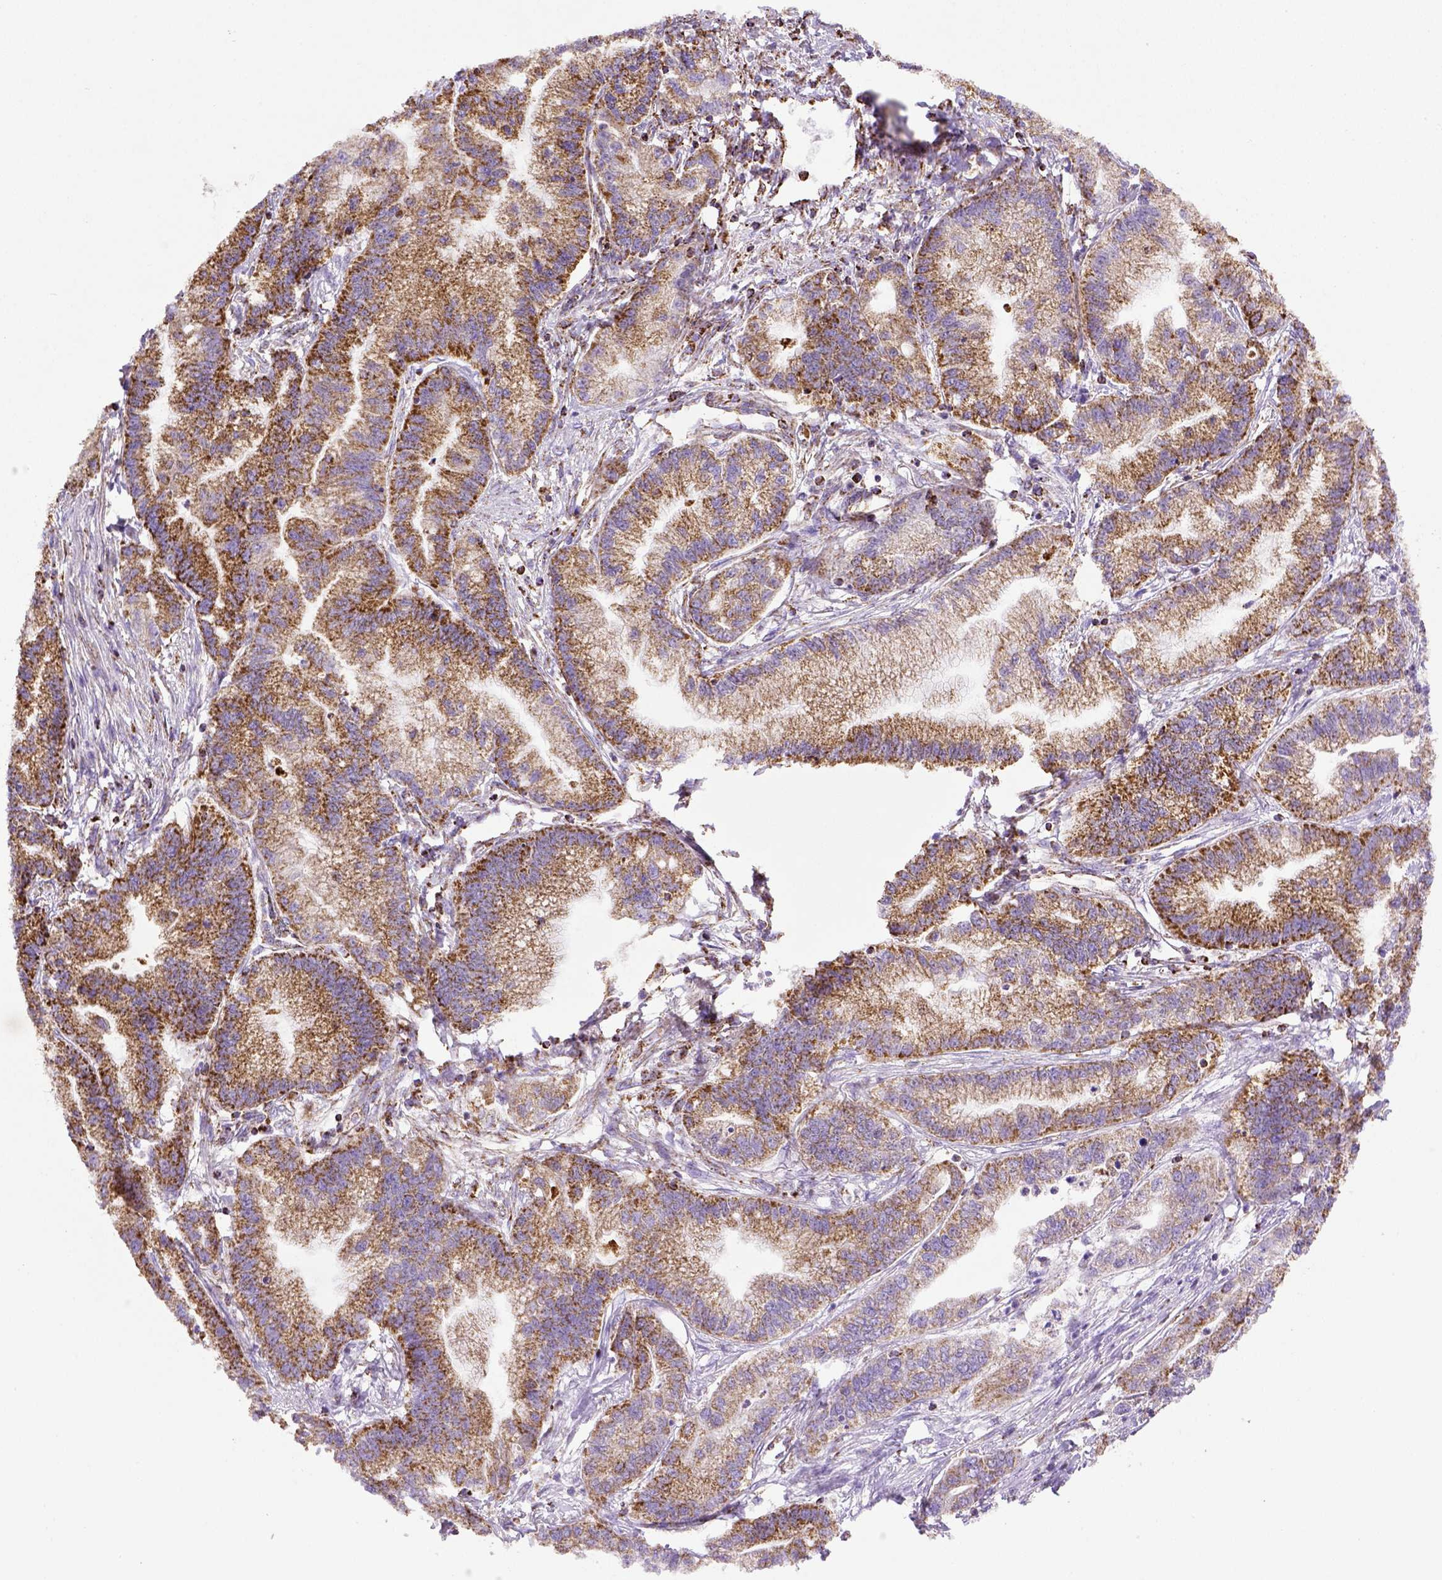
{"staining": {"intensity": "moderate", "quantity": "25%-75%", "location": "cytoplasmic/membranous"}, "tissue": "stomach cancer", "cell_type": "Tumor cells", "image_type": "cancer", "snomed": [{"axis": "morphology", "description": "Adenocarcinoma, NOS"}, {"axis": "topography", "description": "Stomach"}], "caption": "A histopathology image of stomach cancer (adenocarcinoma) stained for a protein exhibits moderate cytoplasmic/membranous brown staining in tumor cells.", "gene": "MT-CO1", "patient": {"sex": "male", "age": 83}}